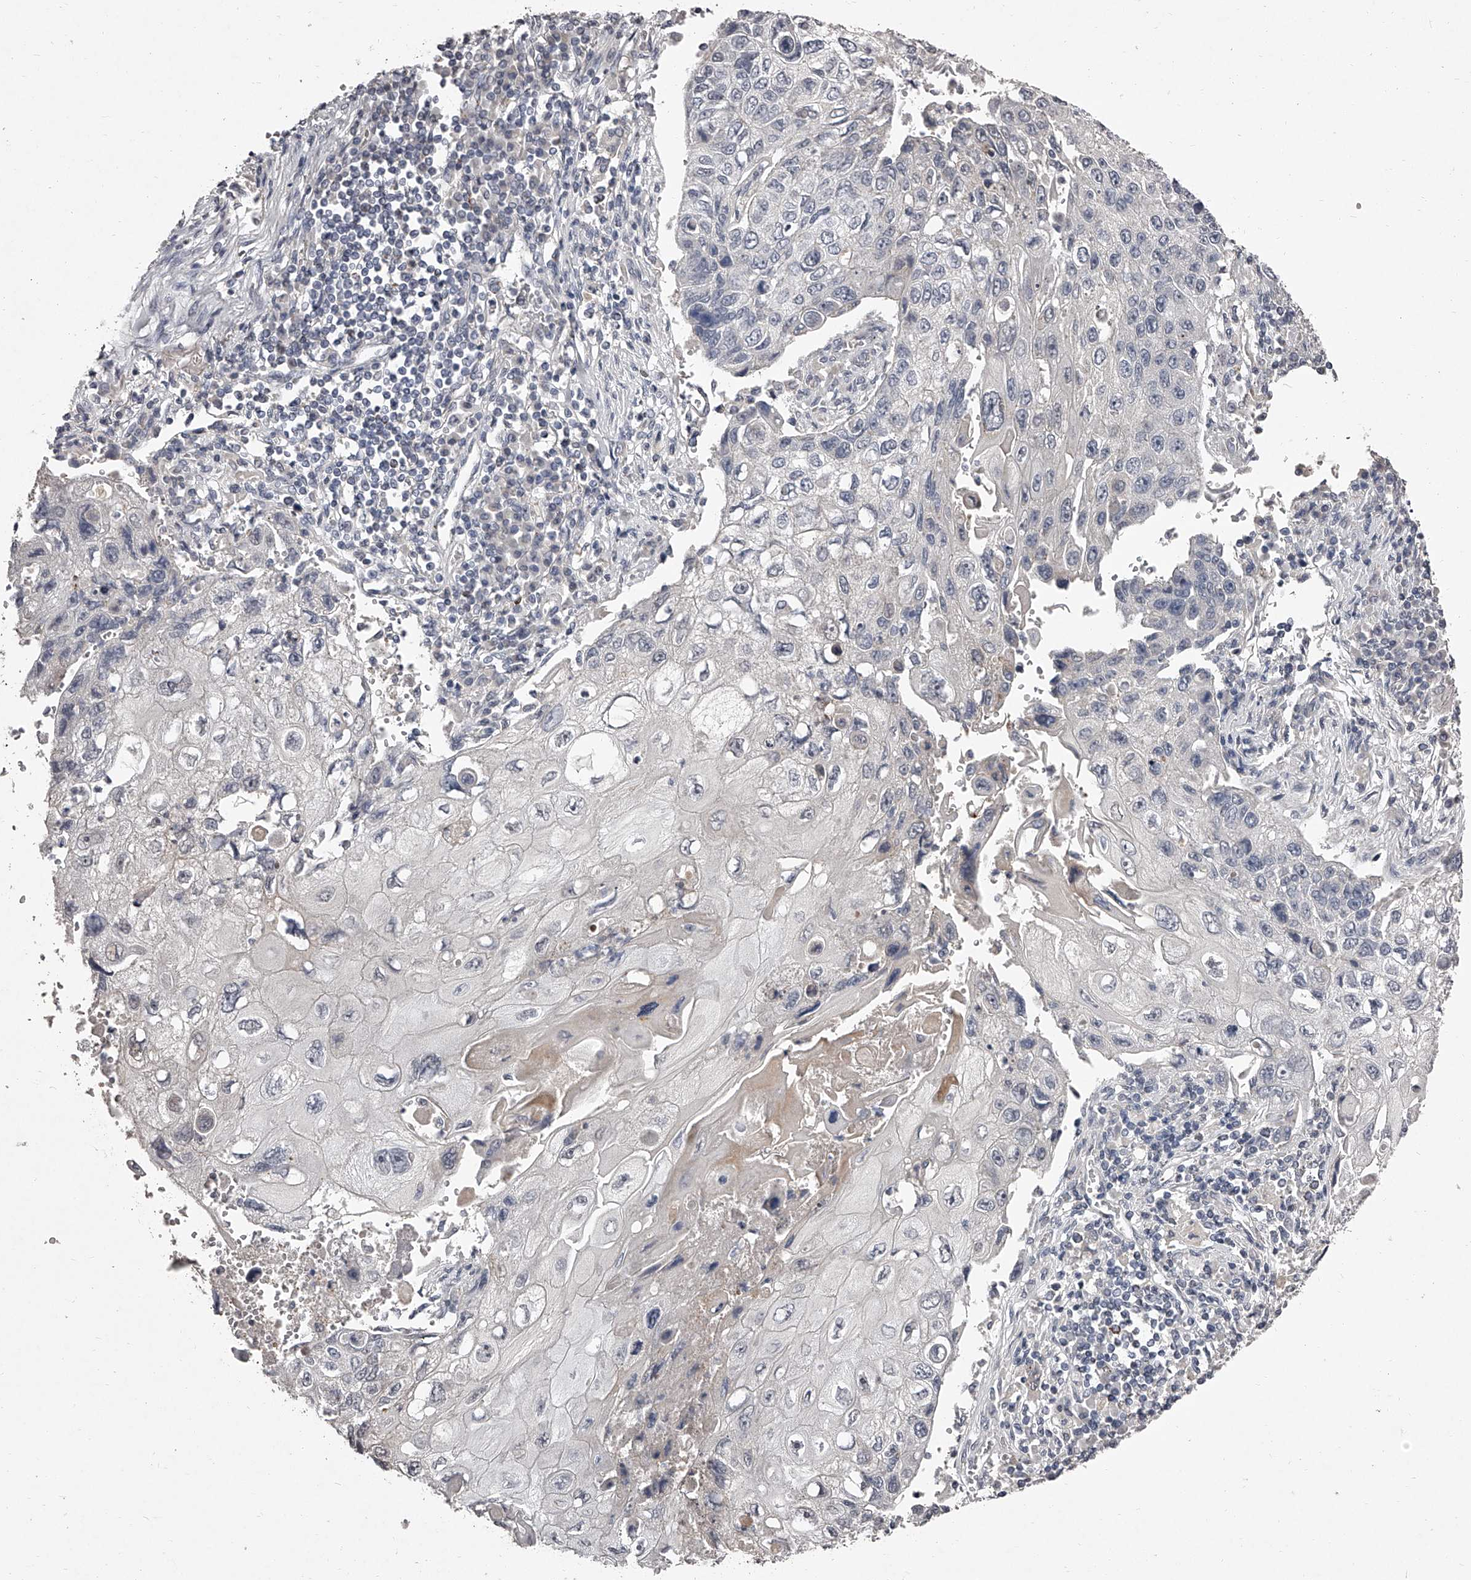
{"staining": {"intensity": "negative", "quantity": "none", "location": "none"}, "tissue": "lung cancer", "cell_type": "Tumor cells", "image_type": "cancer", "snomed": [{"axis": "morphology", "description": "Squamous cell carcinoma, NOS"}, {"axis": "topography", "description": "Lung"}], "caption": "DAB (3,3'-diaminobenzidine) immunohistochemical staining of lung squamous cell carcinoma demonstrates no significant positivity in tumor cells.", "gene": "NT5DC1", "patient": {"sex": "male", "age": 61}}